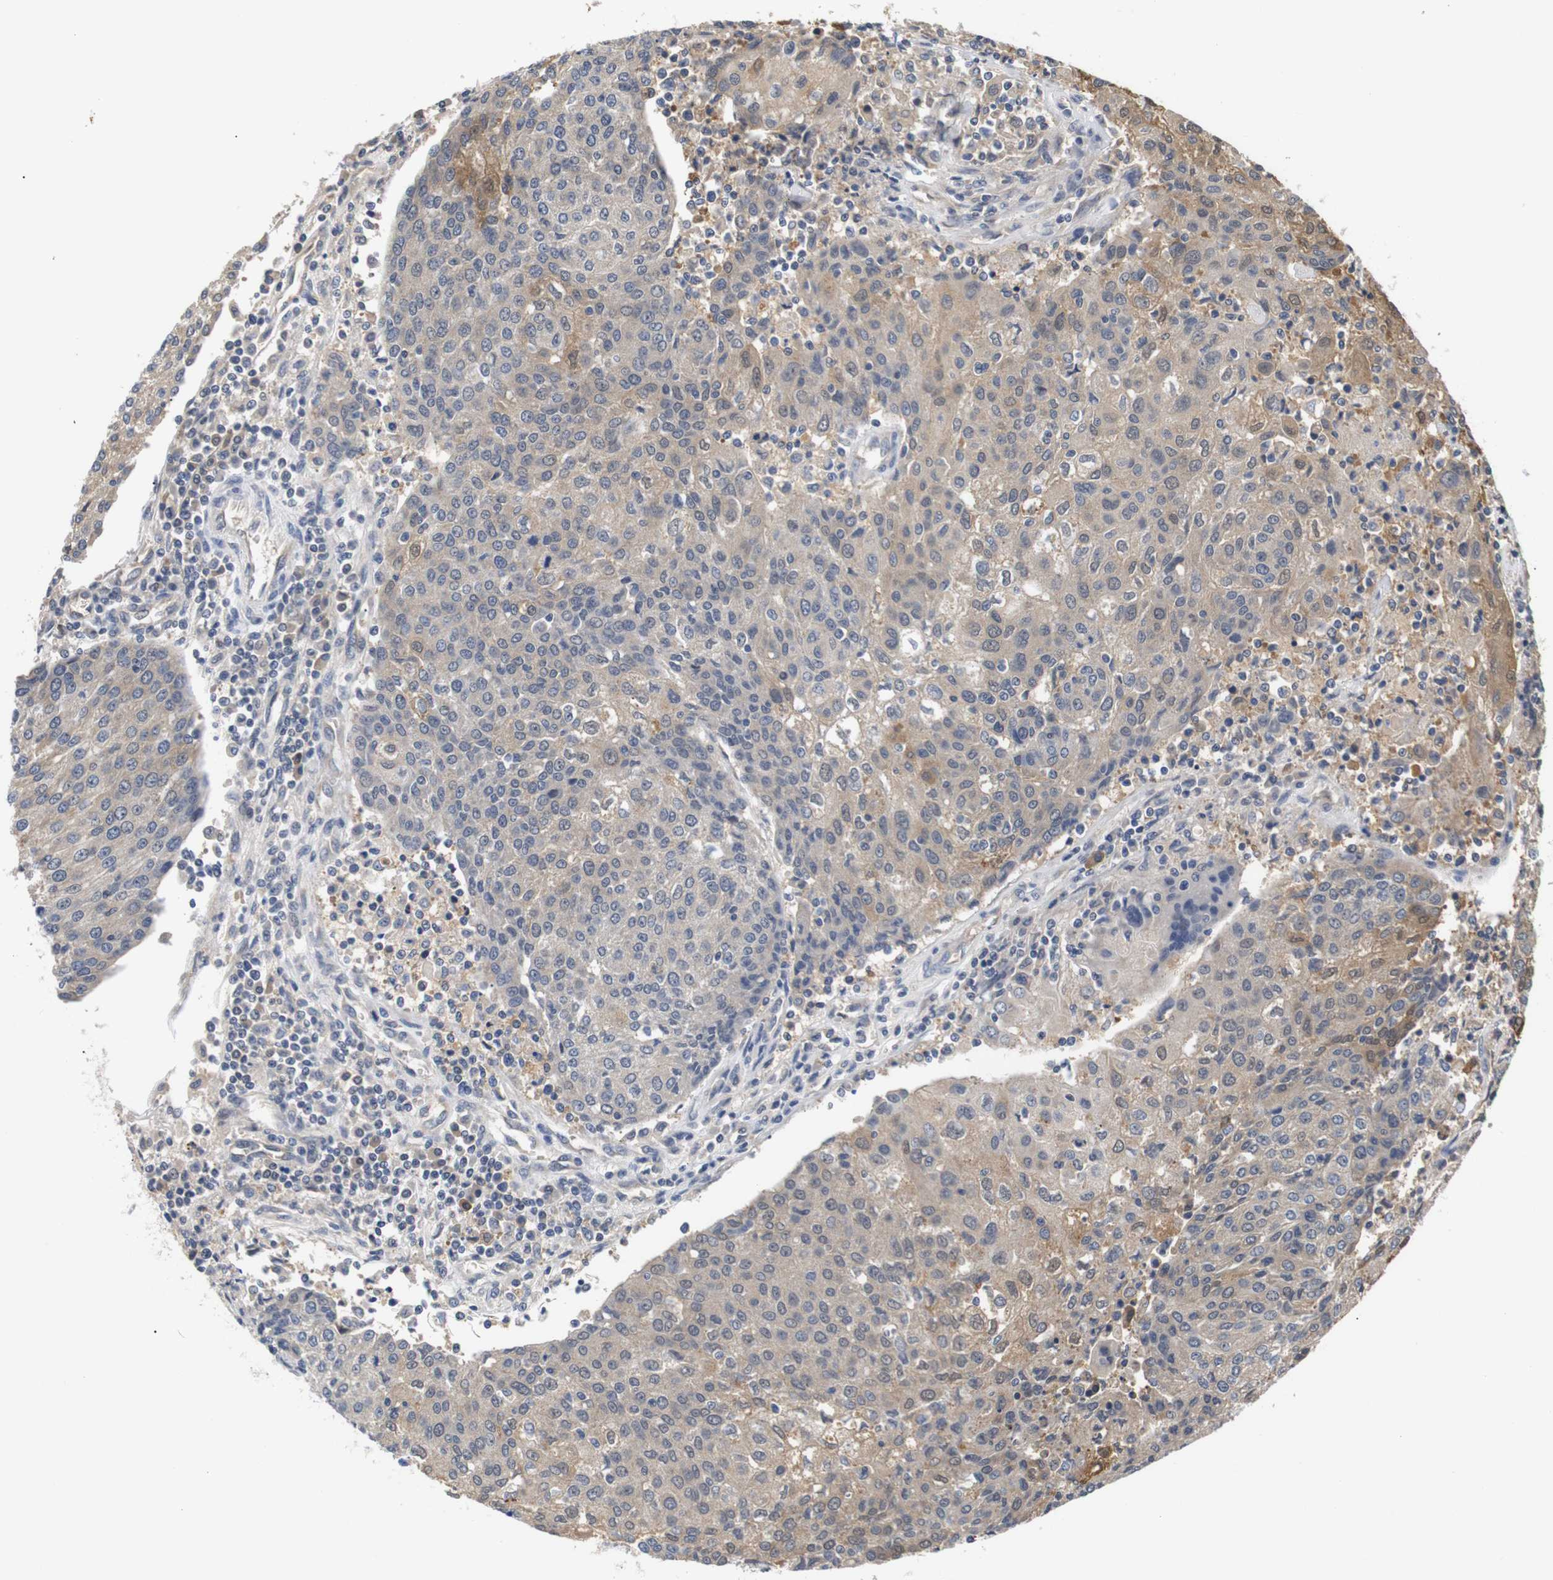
{"staining": {"intensity": "moderate", "quantity": ">75%", "location": "cytoplasmic/membranous"}, "tissue": "urothelial cancer", "cell_type": "Tumor cells", "image_type": "cancer", "snomed": [{"axis": "morphology", "description": "Urothelial carcinoma, High grade"}, {"axis": "topography", "description": "Urinary bladder"}], "caption": "IHC micrograph of neoplastic tissue: human urothelial cancer stained using immunohistochemistry displays medium levels of moderate protein expression localized specifically in the cytoplasmic/membranous of tumor cells, appearing as a cytoplasmic/membranous brown color.", "gene": "RIPK1", "patient": {"sex": "female", "age": 85}}